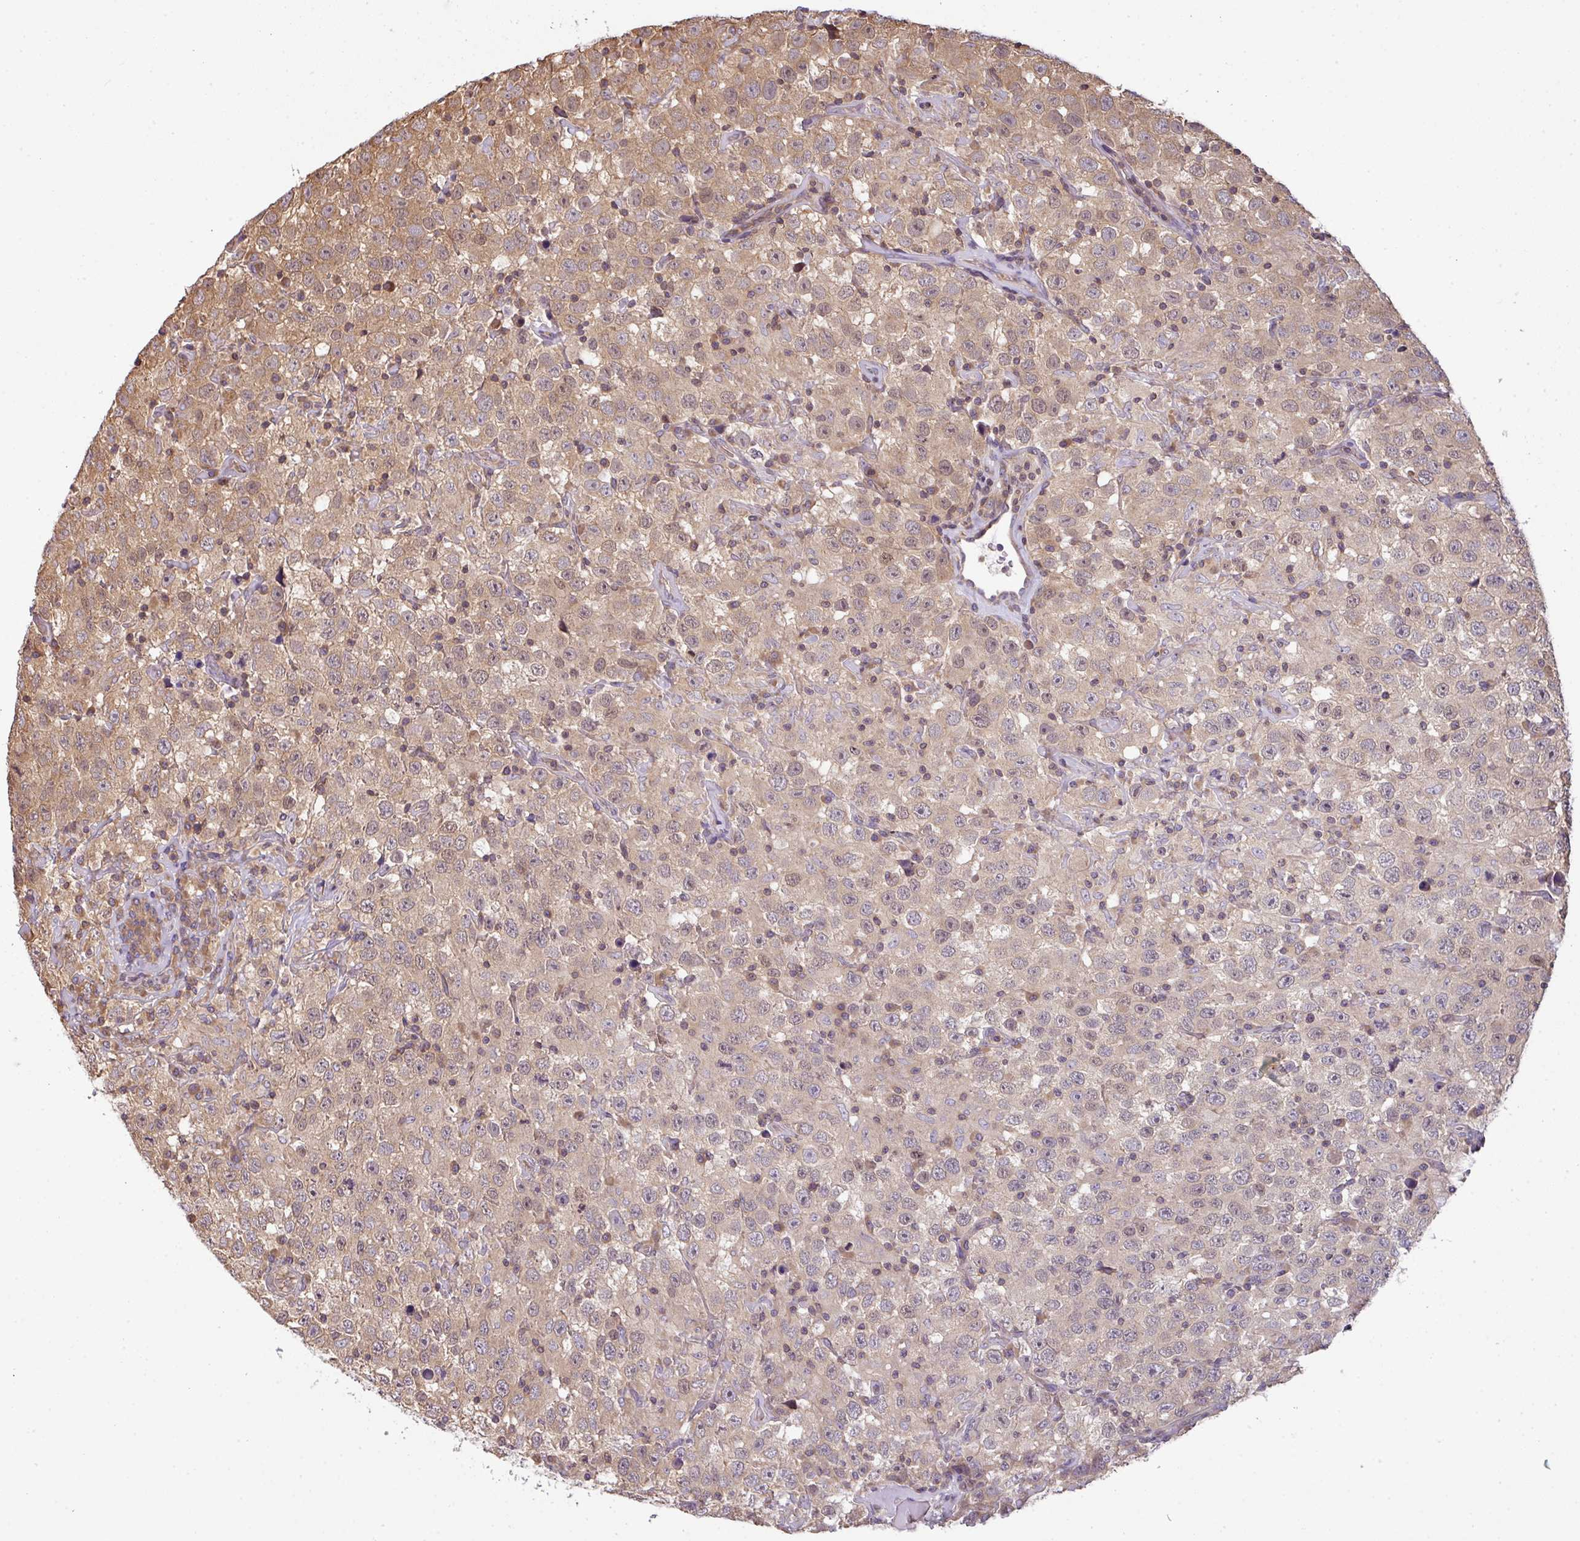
{"staining": {"intensity": "moderate", "quantity": "25%-75%", "location": "cytoplasmic/membranous,nuclear"}, "tissue": "testis cancer", "cell_type": "Tumor cells", "image_type": "cancer", "snomed": [{"axis": "morphology", "description": "Seminoma, NOS"}, {"axis": "topography", "description": "Testis"}], "caption": "Immunohistochemistry (IHC) histopathology image of neoplastic tissue: testis cancer (seminoma) stained using immunohistochemistry exhibits medium levels of moderate protein expression localized specifically in the cytoplasmic/membranous and nuclear of tumor cells, appearing as a cytoplasmic/membranous and nuclear brown color.", "gene": "VENTX", "patient": {"sex": "male", "age": 41}}